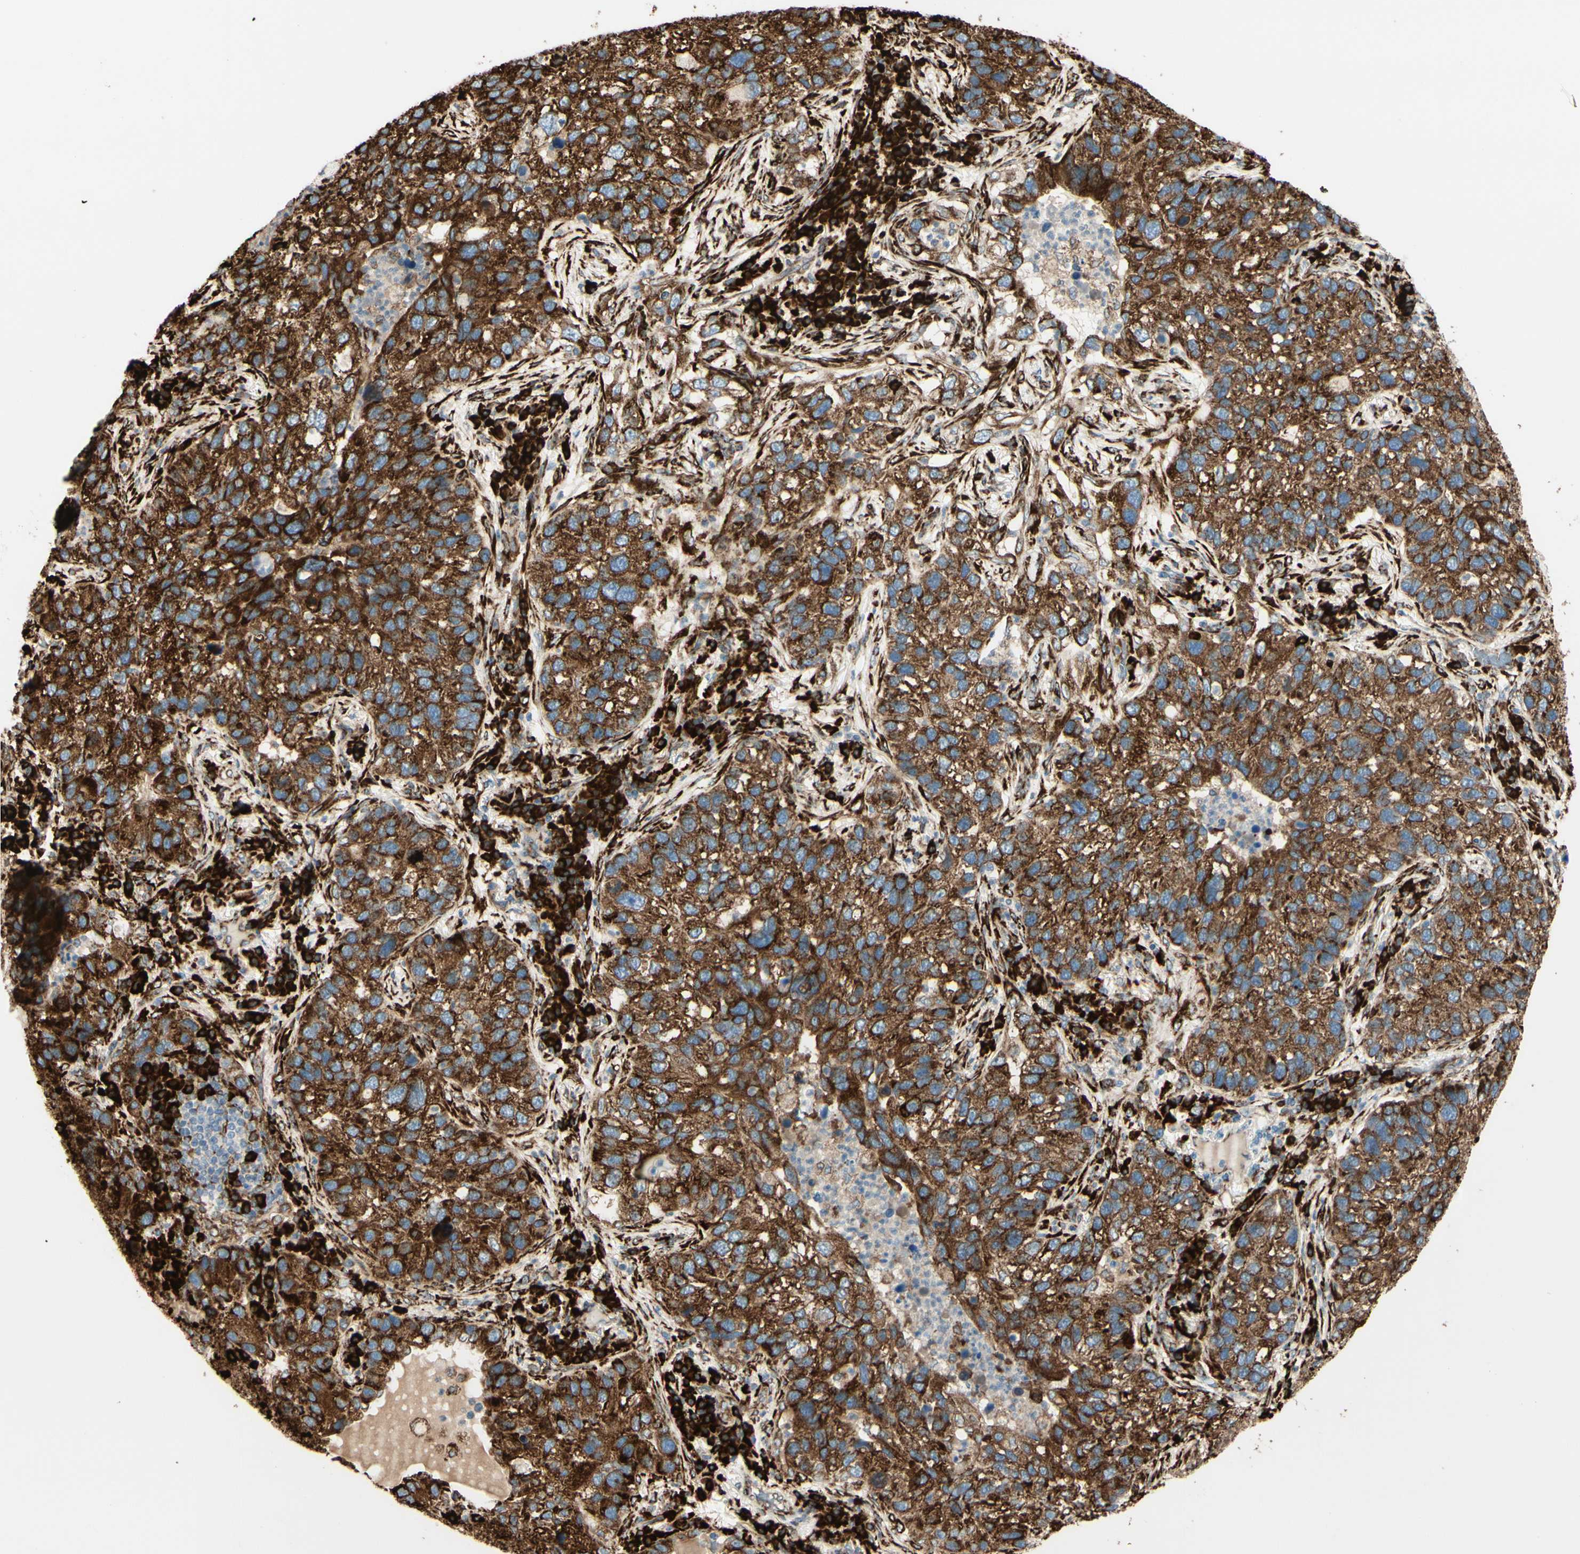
{"staining": {"intensity": "strong", "quantity": ">75%", "location": "cytoplasmic/membranous"}, "tissue": "lung cancer", "cell_type": "Tumor cells", "image_type": "cancer", "snomed": [{"axis": "morphology", "description": "Normal tissue, NOS"}, {"axis": "morphology", "description": "Adenocarcinoma, NOS"}, {"axis": "topography", "description": "Bronchus"}, {"axis": "topography", "description": "Lung"}], "caption": "A photomicrograph of human lung cancer stained for a protein displays strong cytoplasmic/membranous brown staining in tumor cells. (DAB (3,3'-diaminobenzidine) = brown stain, brightfield microscopy at high magnification).", "gene": "RRBP1", "patient": {"sex": "male", "age": 54}}